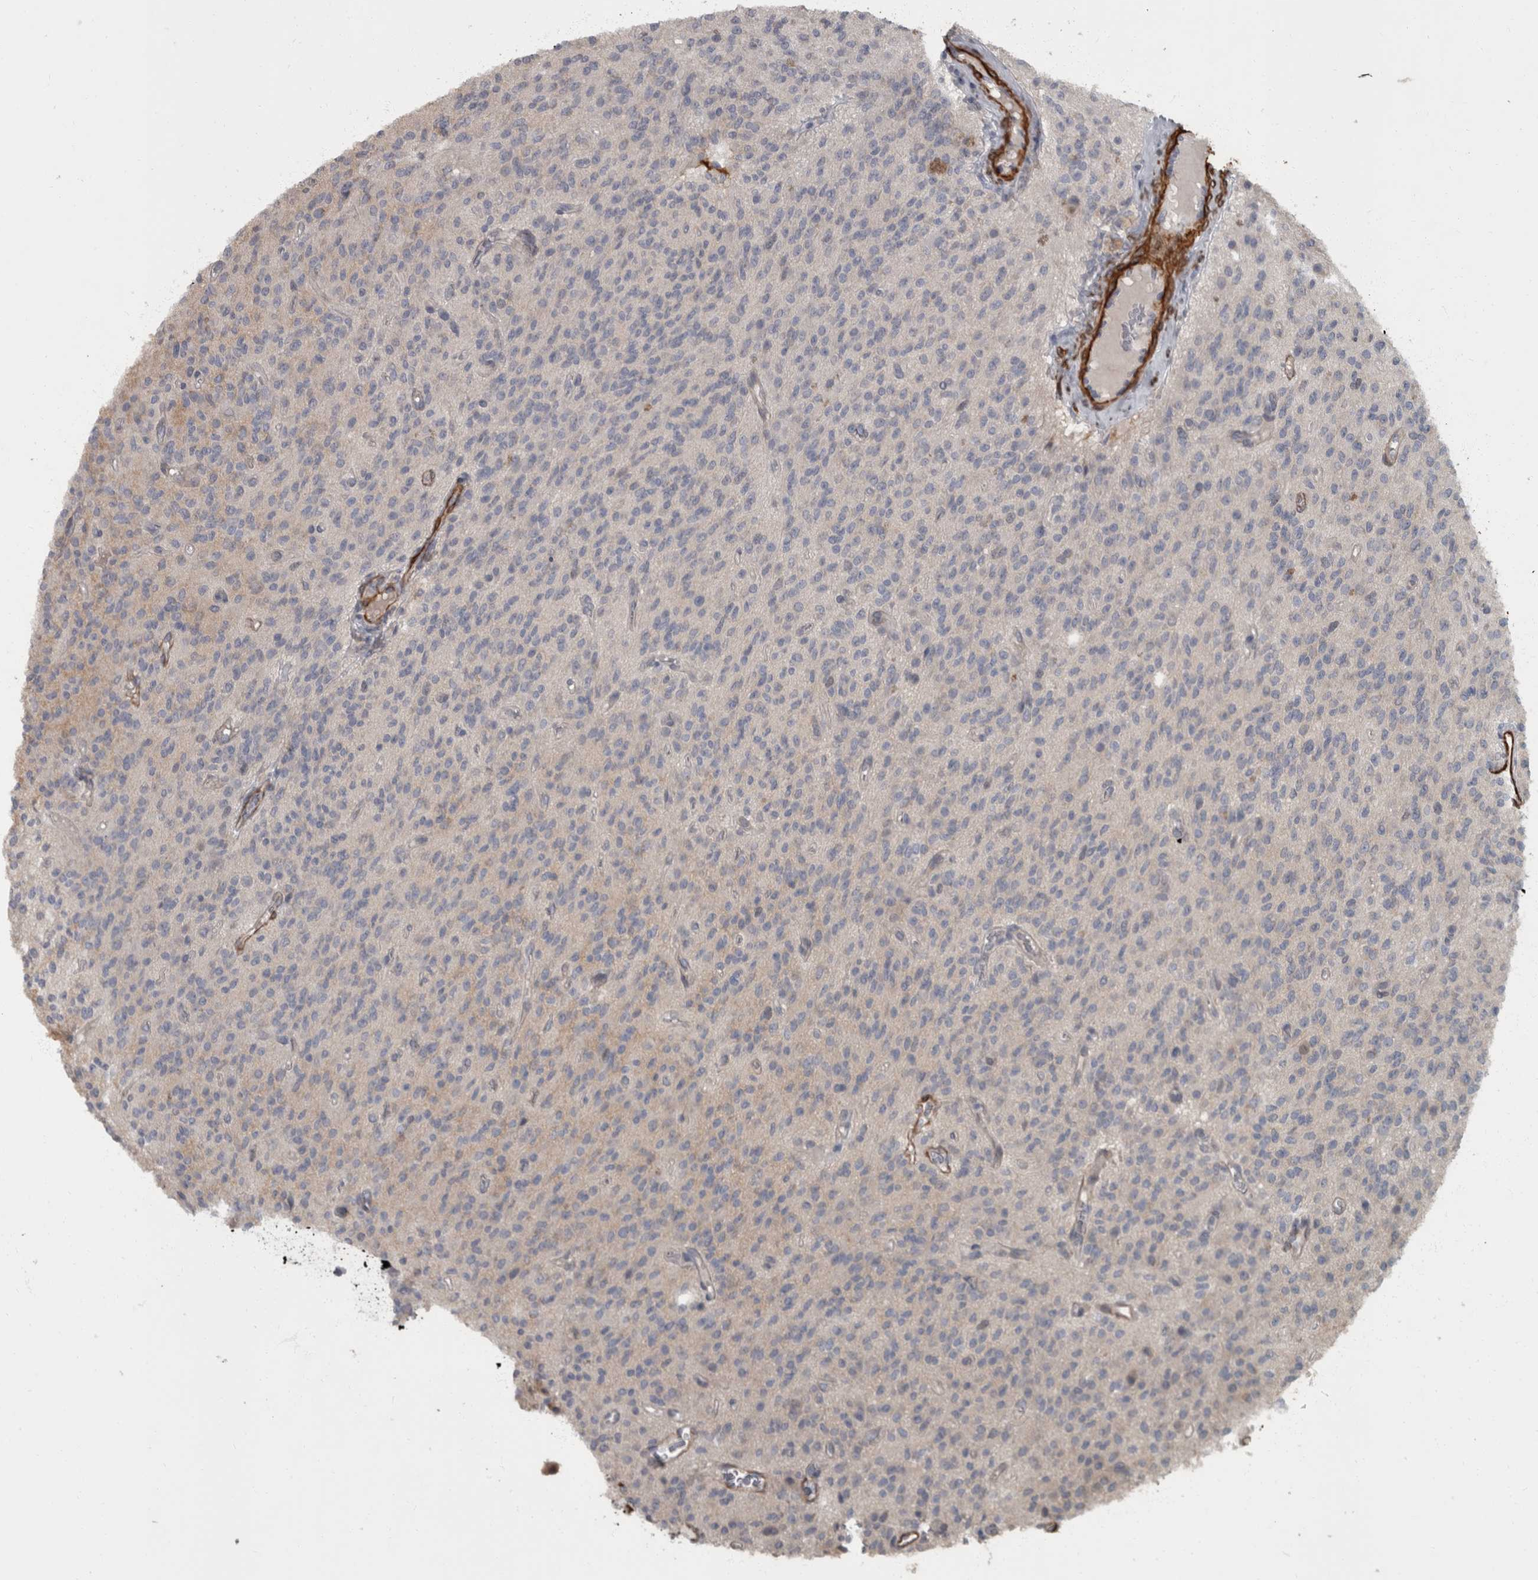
{"staining": {"intensity": "negative", "quantity": "none", "location": "none"}, "tissue": "glioma", "cell_type": "Tumor cells", "image_type": "cancer", "snomed": [{"axis": "morphology", "description": "Glioma, malignant, High grade"}, {"axis": "topography", "description": "Brain"}], "caption": "An immunohistochemistry (IHC) micrograph of glioma is shown. There is no staining in tumor cells of glioma. (Brightfield microscopy of DAB immunohistochemistry at high magnification).", "gene": "MASTL", "patient": {"sex": "male", "age": 34}}